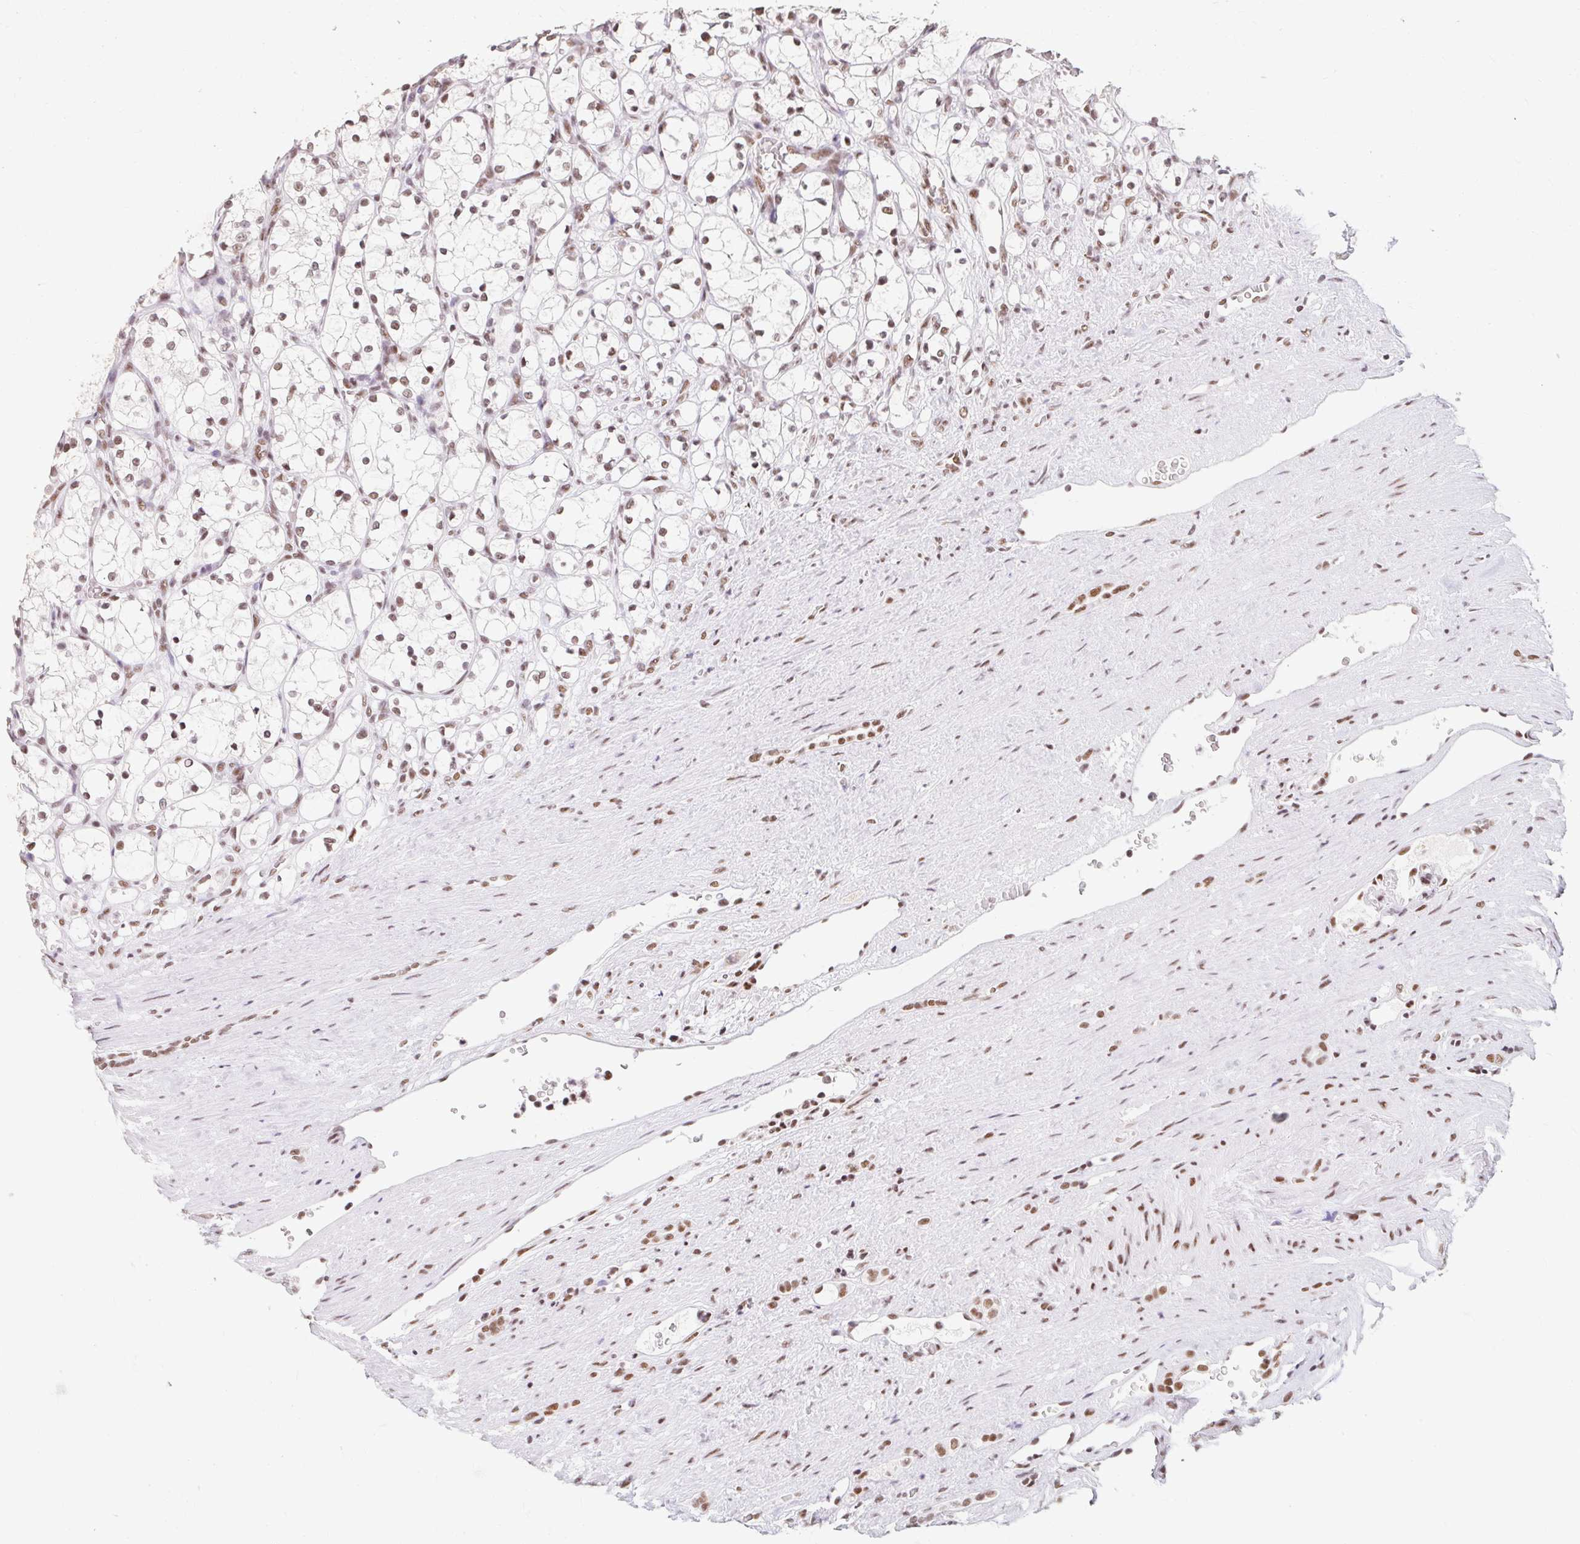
{"staining": {"intensity": "moderate", "quantity": ">75%", "location": "nuclear"}, "tissue": "renal cancer", "cell_type": "Tumor cells", "image_type": "cancer", "snomed": [{"axis": "morphology", "description": "Adenocarcinoma, NOS"}, {"axis": "topography", "description": "Kidney"}], "caption": "Tumor cells demonstrate moderate nuclear expression in about >75% of cells in renal cancer (adenocarcinoma).", "gene": "SRSF10", "patient": {"sex": "female", "age": 69}}